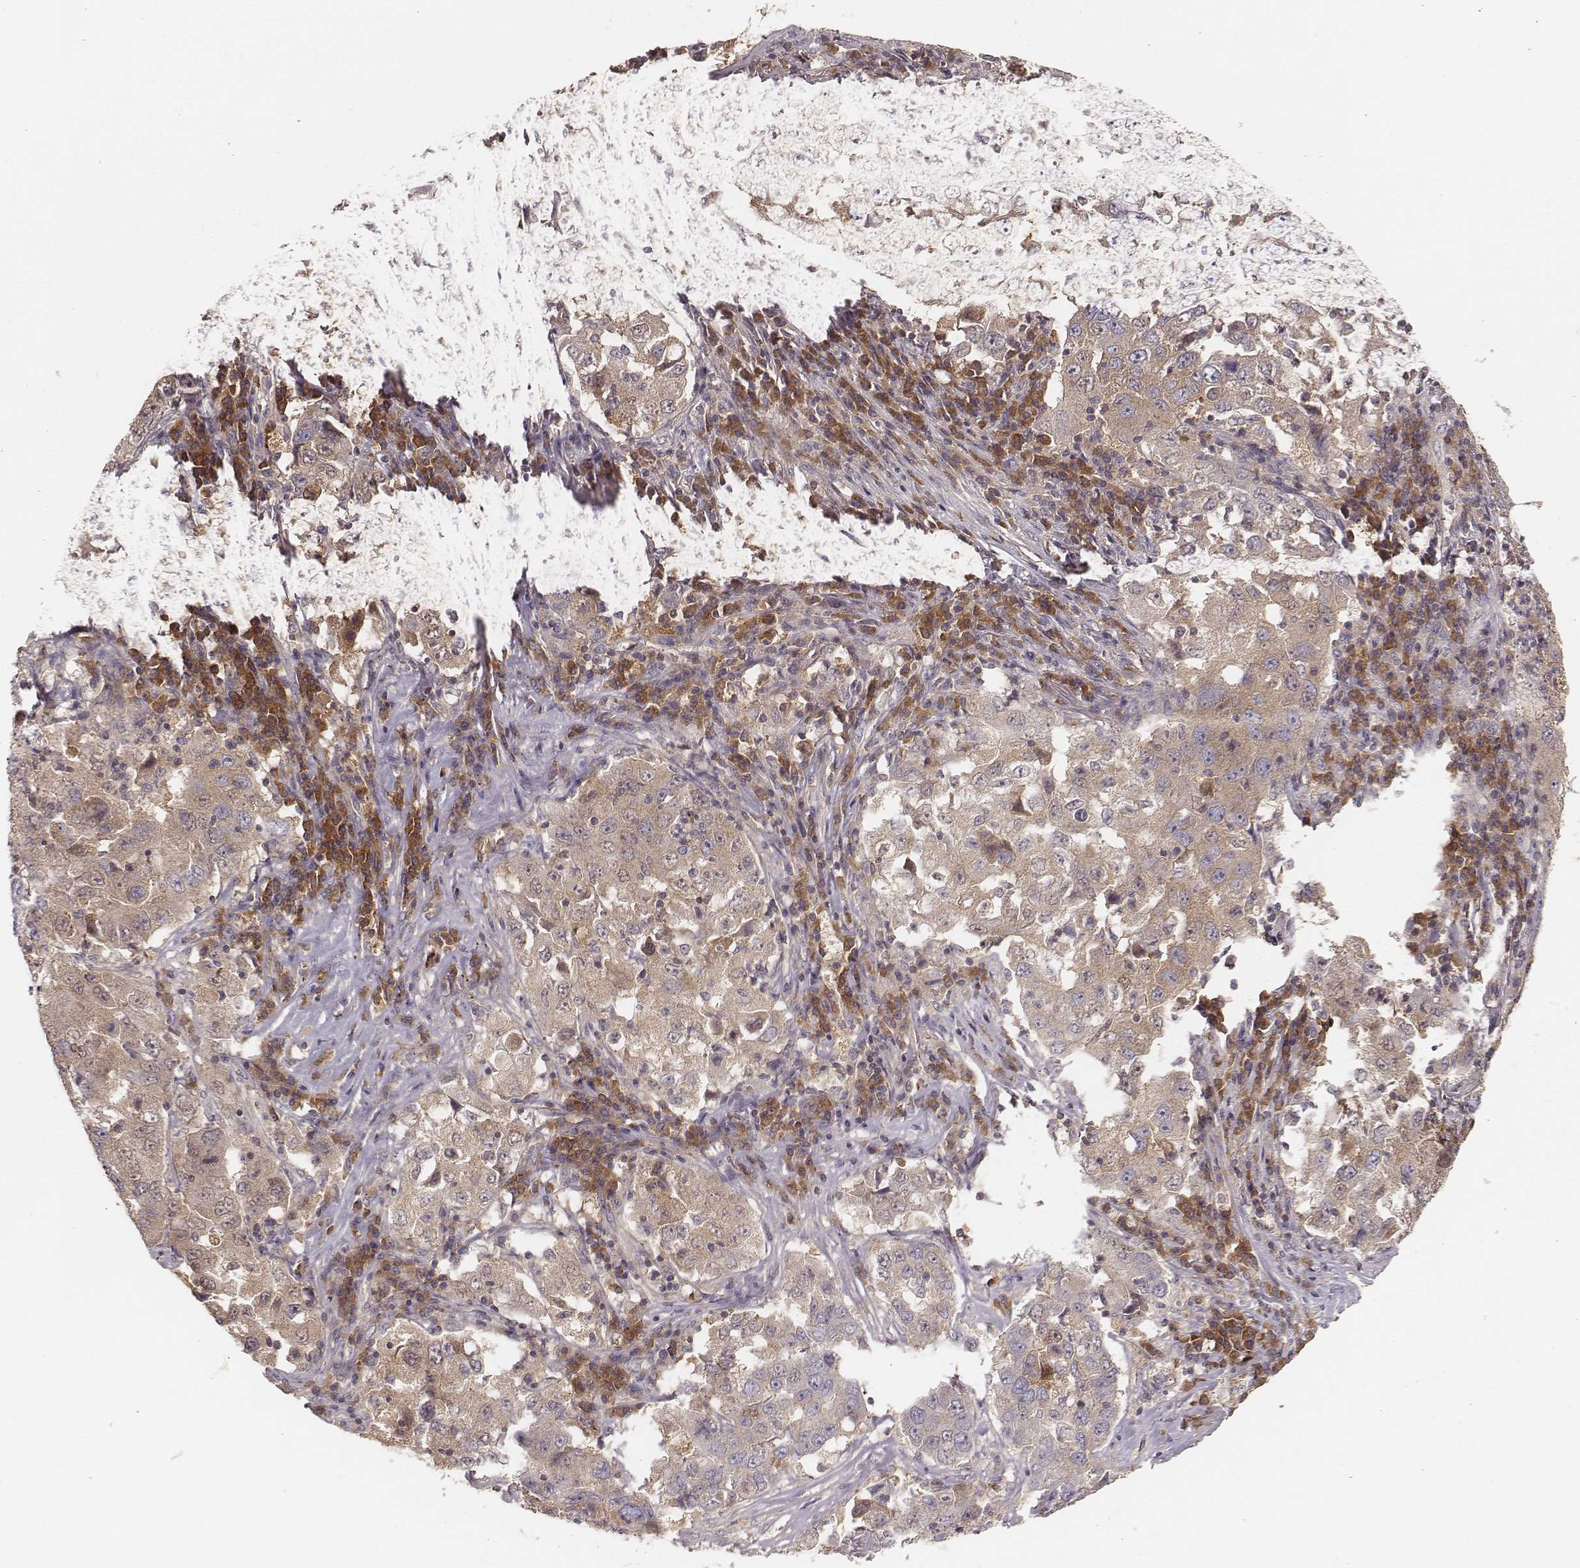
{"staining": {"intensity": "weak", "quantity": ">75%", "location": "cytoplasmic/membranous"}, "tissue": "lung cancer", "cell_type": "Tumor cells", "image_type": "cancer", "snomed": [{"axis": "morphology", "description": "Adenocarcinoma, NOS"}, {"axis": "topography", "description": "Lung"}], "caption": "Protein staining by immunohistochemistry (IHC) shows weak cytoplasmic/membranous expression in approximately >75% of tumor cells in lung cancer (adenocarcinoma).", "gene": "CARS1", "patient": {"sex": "male", "age": 73}}